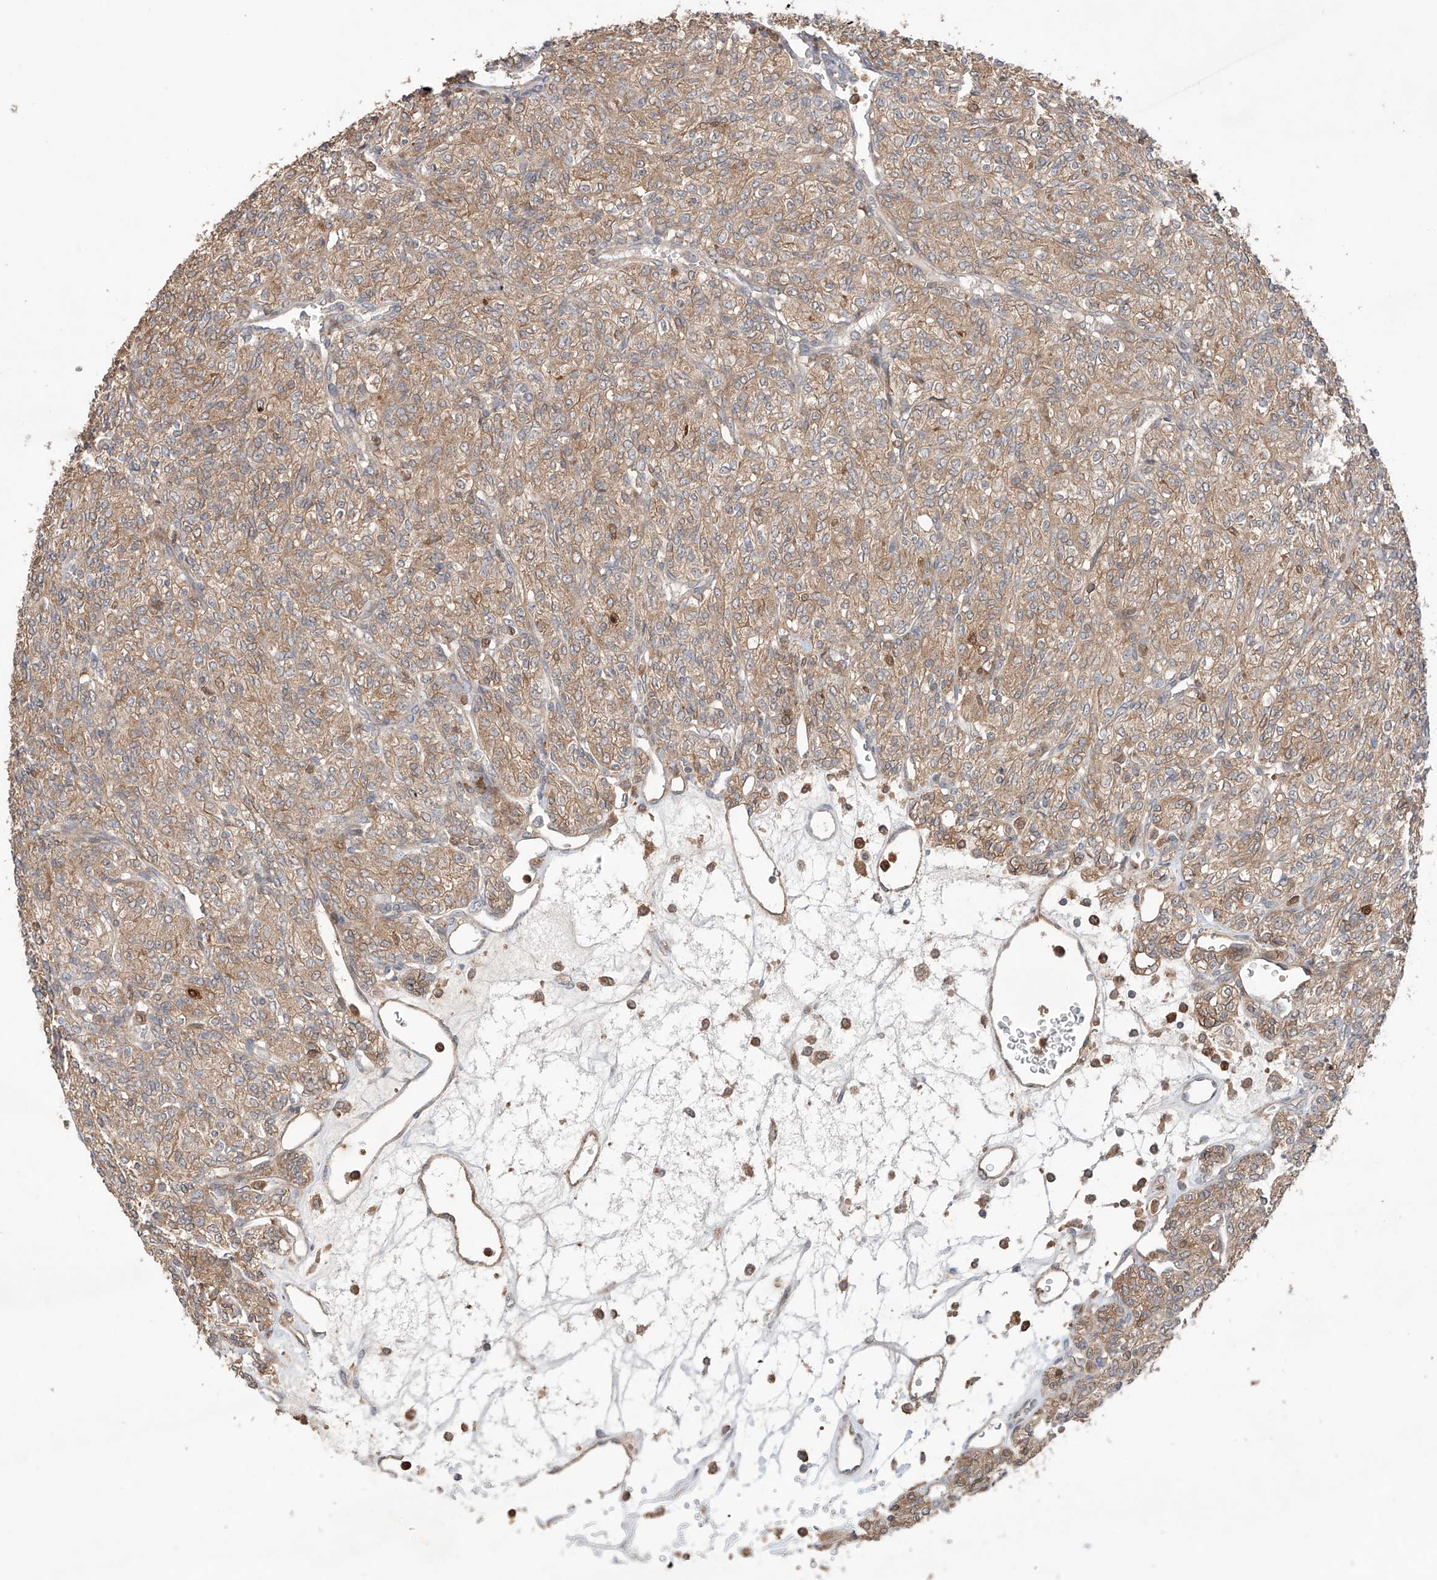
{"staining": {"intensity": "moderate", "quantity": ">75%", "location": "cytoplasmic/membranous"}, "tissue": "renal cancer", "cell_type": "Tumor cells", "image_type": "cancer", "snomed": [{"axis": "morphology", "description": "Adenocarcinoma, NOS"}, {"axis": "topography", "description": "Kidney"}], "caption": "Moderate cytoplasmic/membranous positivity is present in about >75% of tumor cells in renal adenocarcinoma.", "gene": "IGSF22", "patient": {"sex": "male", "age": 77}}